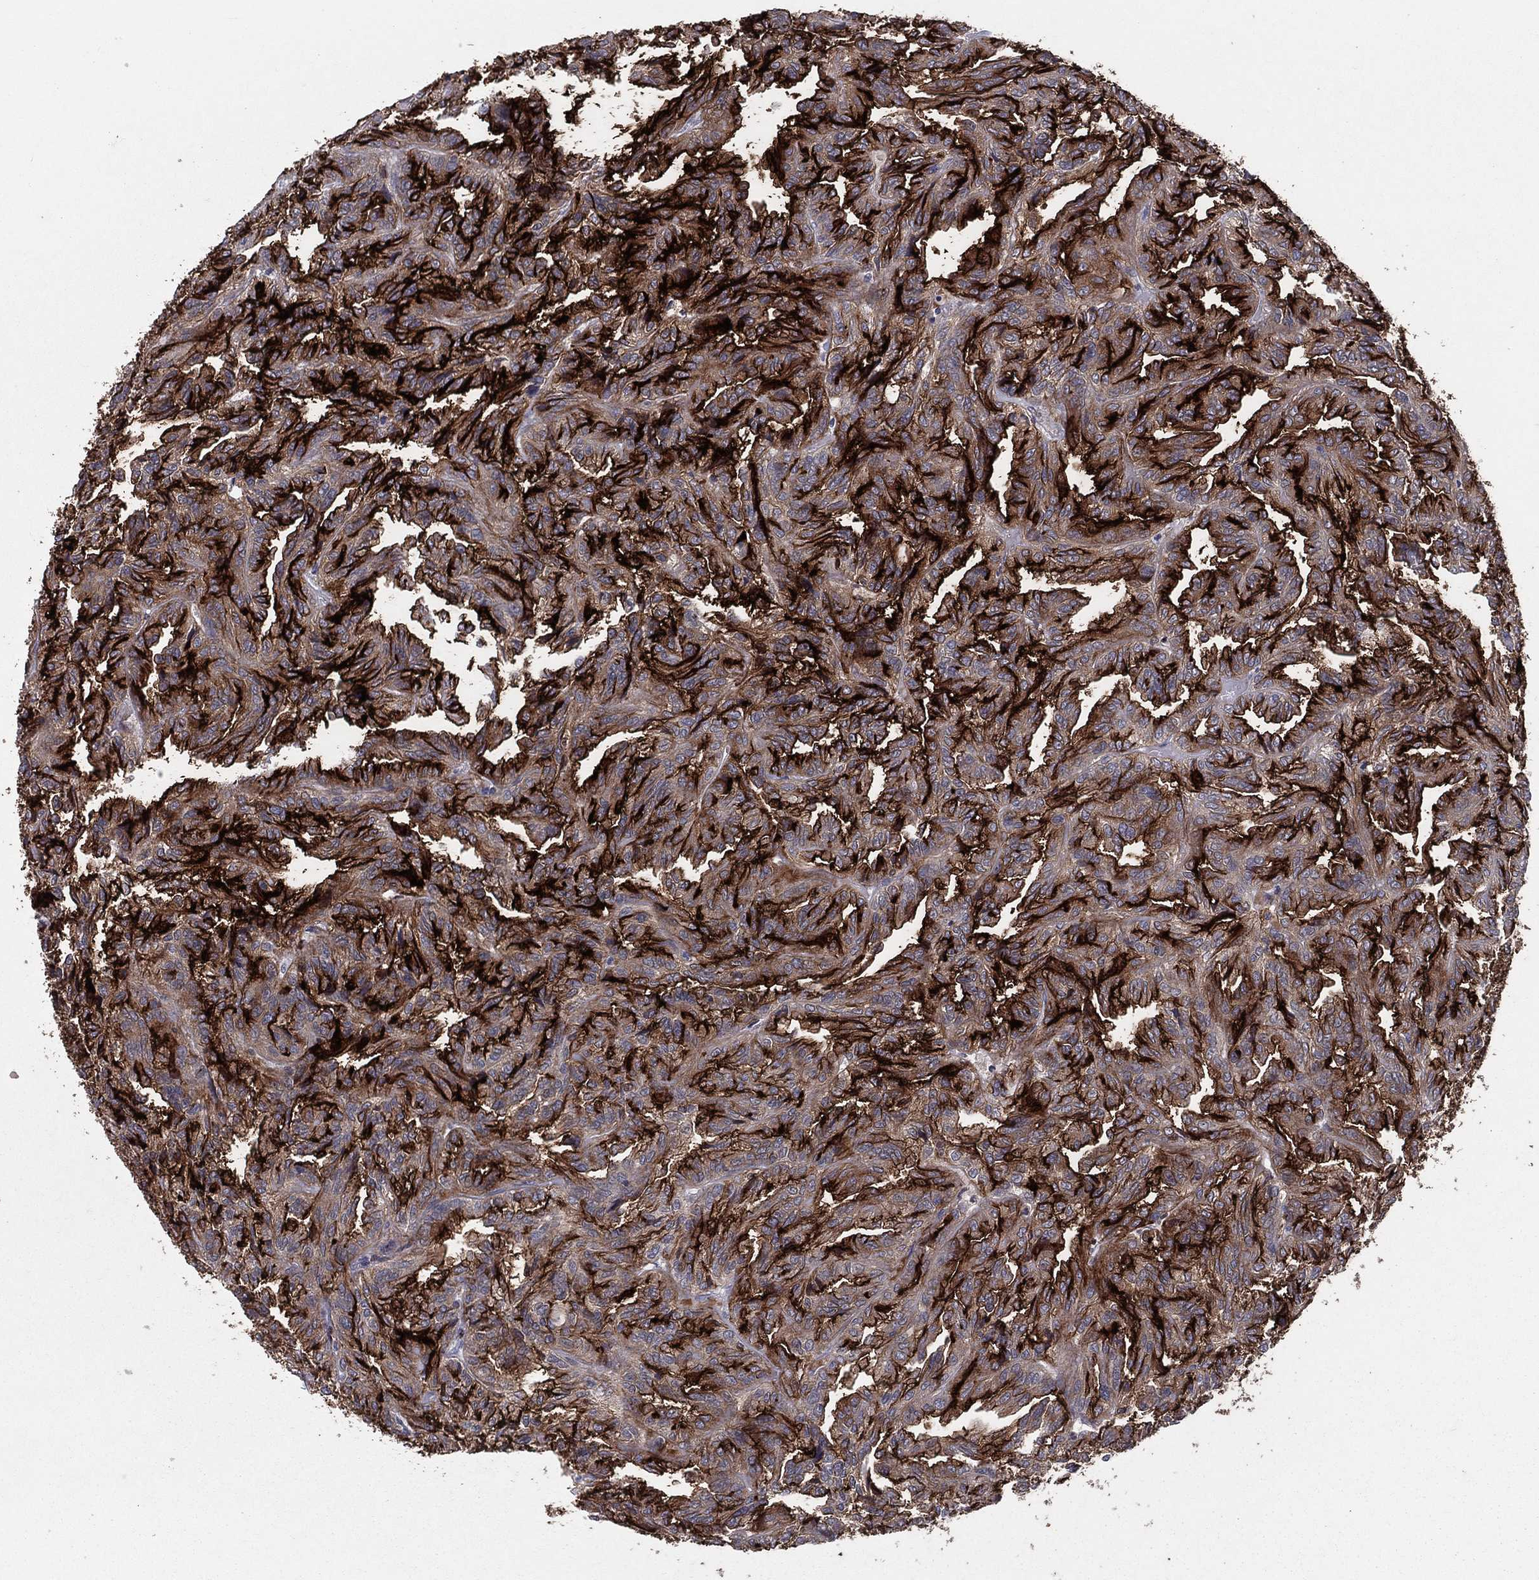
{"staining": {"intensity": "strong", "quantity": ">75%", "location": "cytoplasmic/membranous"}, "tissue": "renal cancer", "cell_type": "Tumor cells", "image_type": "cancer", "snomed": [{"axis": "morphology", "description": "Adenocarcinoma, NOS"}, {"axis": "topography", "description": "Kidney"}], "caption": "IHC histopathology image of neoplastic tissue: renal cancer (adenocarcinoma) stained using immunohistochemistry exhibits high levels of strong protein expression localized specifically in the cytoplasmic/membranous of tumor cells, appearing as a cytoplasmic/membranous brown color.", "gene": "ACE2", "patient": {"sex": "male", "age": 79}}